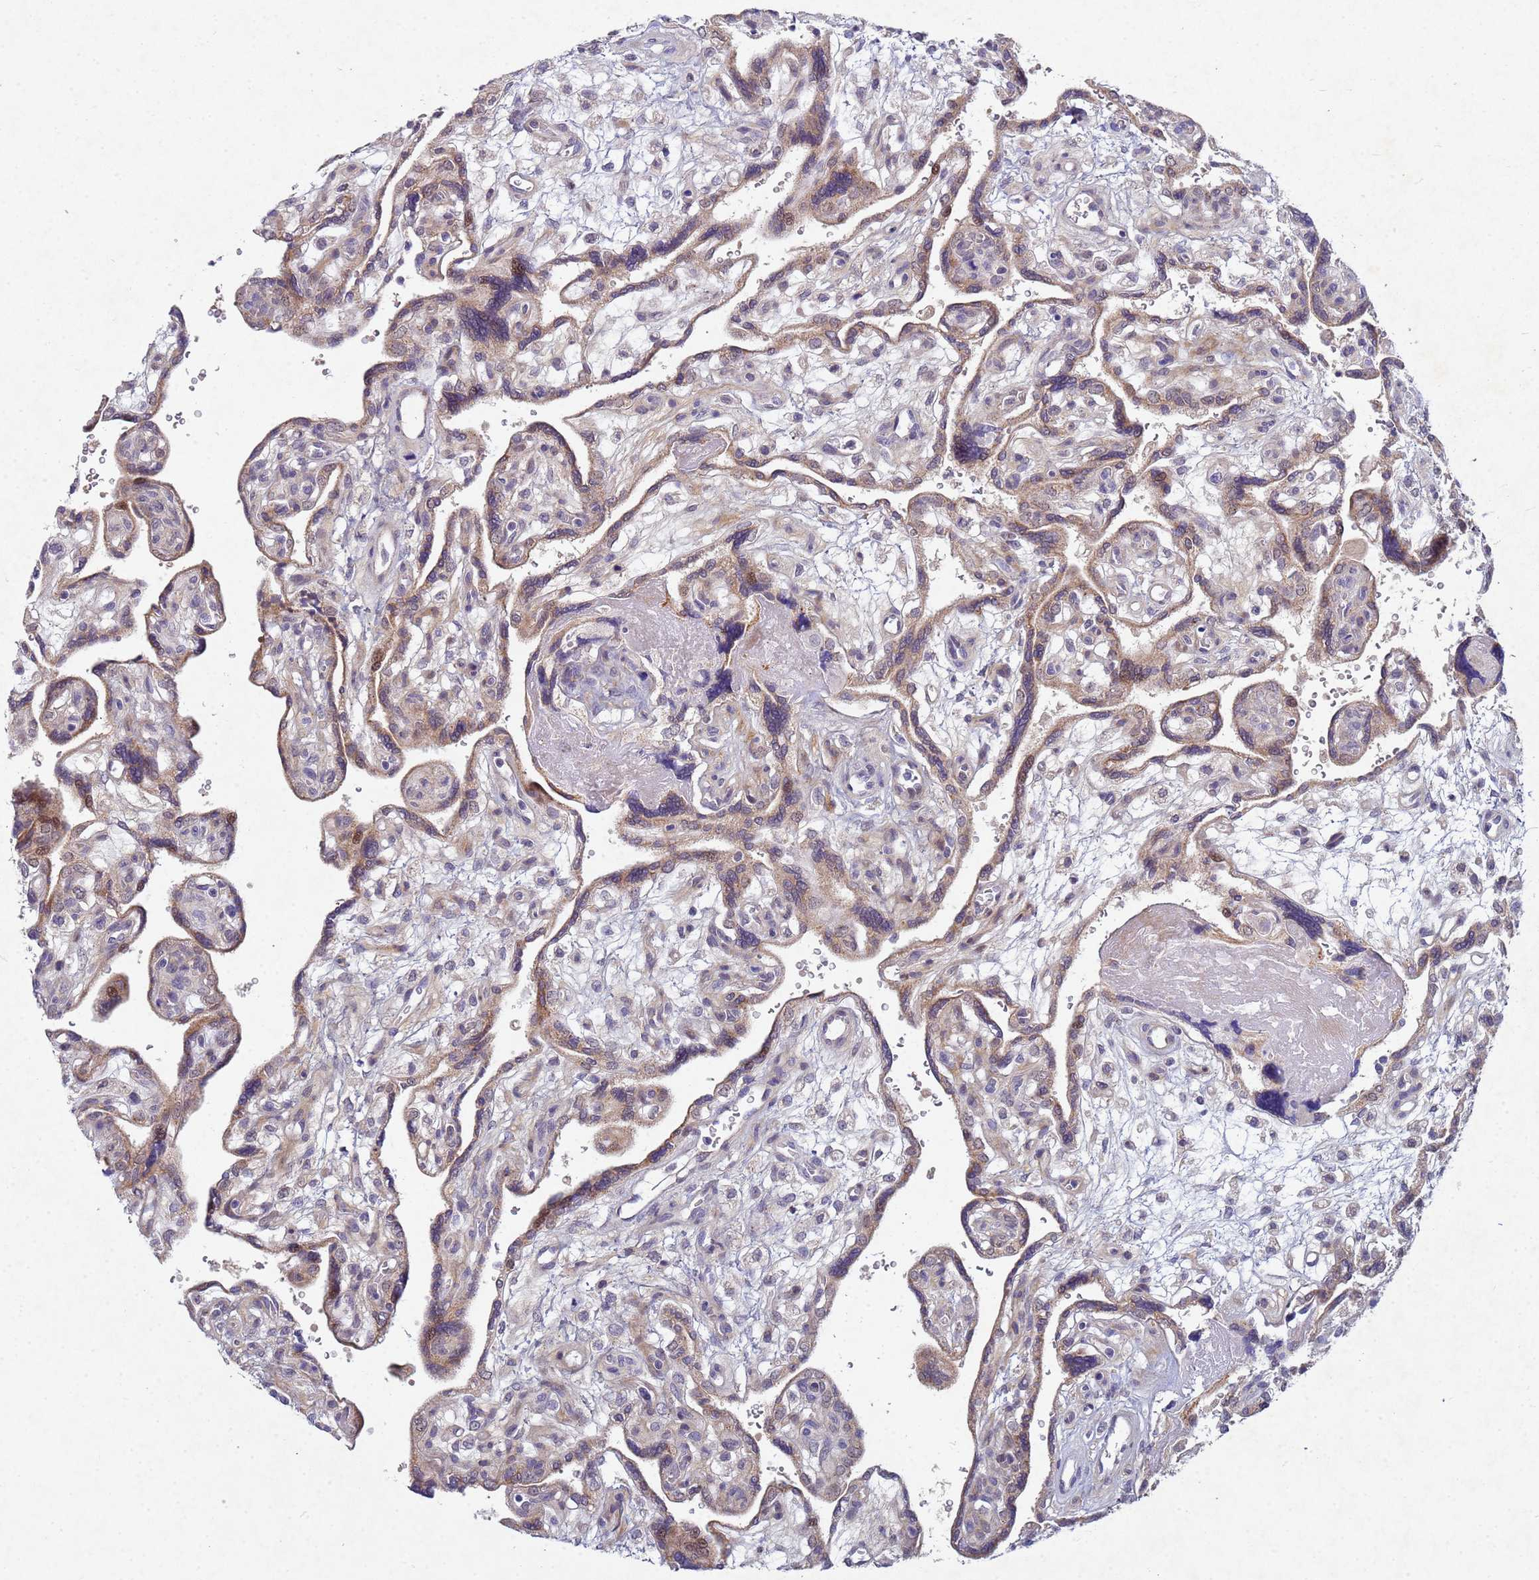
{"staining": {"intensity": "moderate", "quantity": "25%-75%", "location": "cytoplasmic/membranous"}, "tissue": "placenta", "cell_type": "Decidual cells", "image_type": "normal", "snomed": [{"axis": "morphology", "description": "Normal tissue, NOS"}, {"axis": "topography", "description": "Placenta"}], "caption": "Immunohistochemistry (DAB) staining of benign placenta displays moderate cytoplasmic/membranous protein staining in about 25%-75% of decidual cells. The protein of interest is stained brown, and the nuclei are stained in blue (DAB (3,3'-diaminobenzidine) IHC with brightfield microscopy, high magnification).", "gene": "TNPO2", "patient": {"sex": "female", "age": 39}}